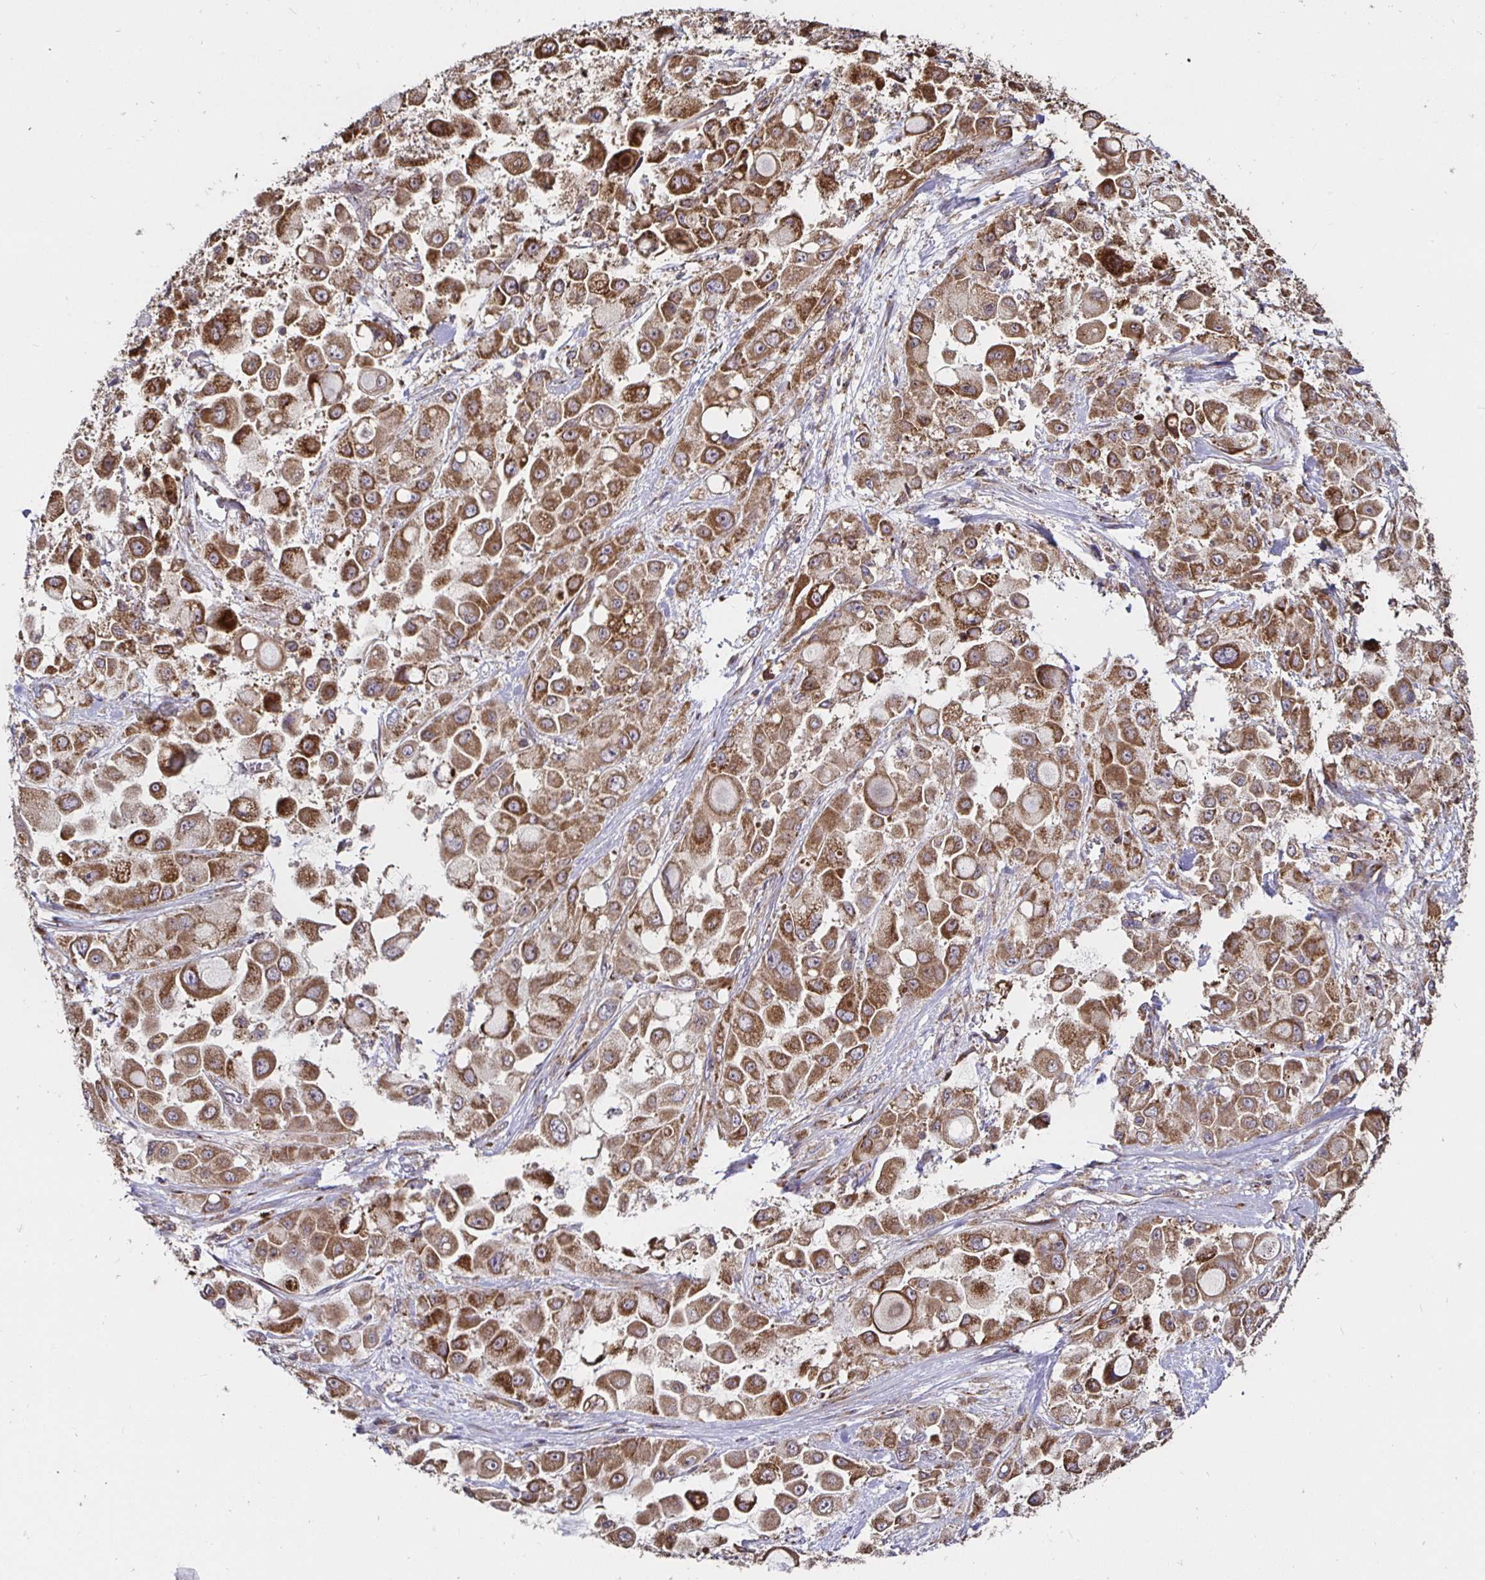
{"staining": {"intensity": "moderate", "quantity": ">75%", "location": "cytoplasmic/membranous"}, "tissue": "stomach cancer", "cell_type": "Tumor cells", "image_type": "cancer", "snomed": [{"axis": "morphology", "description": "Adenocarcinoma, NOS"}, {"axis": "topography", "description": "Stomach"}], "caption": "Human stomach cancer stained with a protein marker exhibits moderate staining in tumor cells.", "gene": "MLST8", "patient": {"sex": "female", "age": 76}}